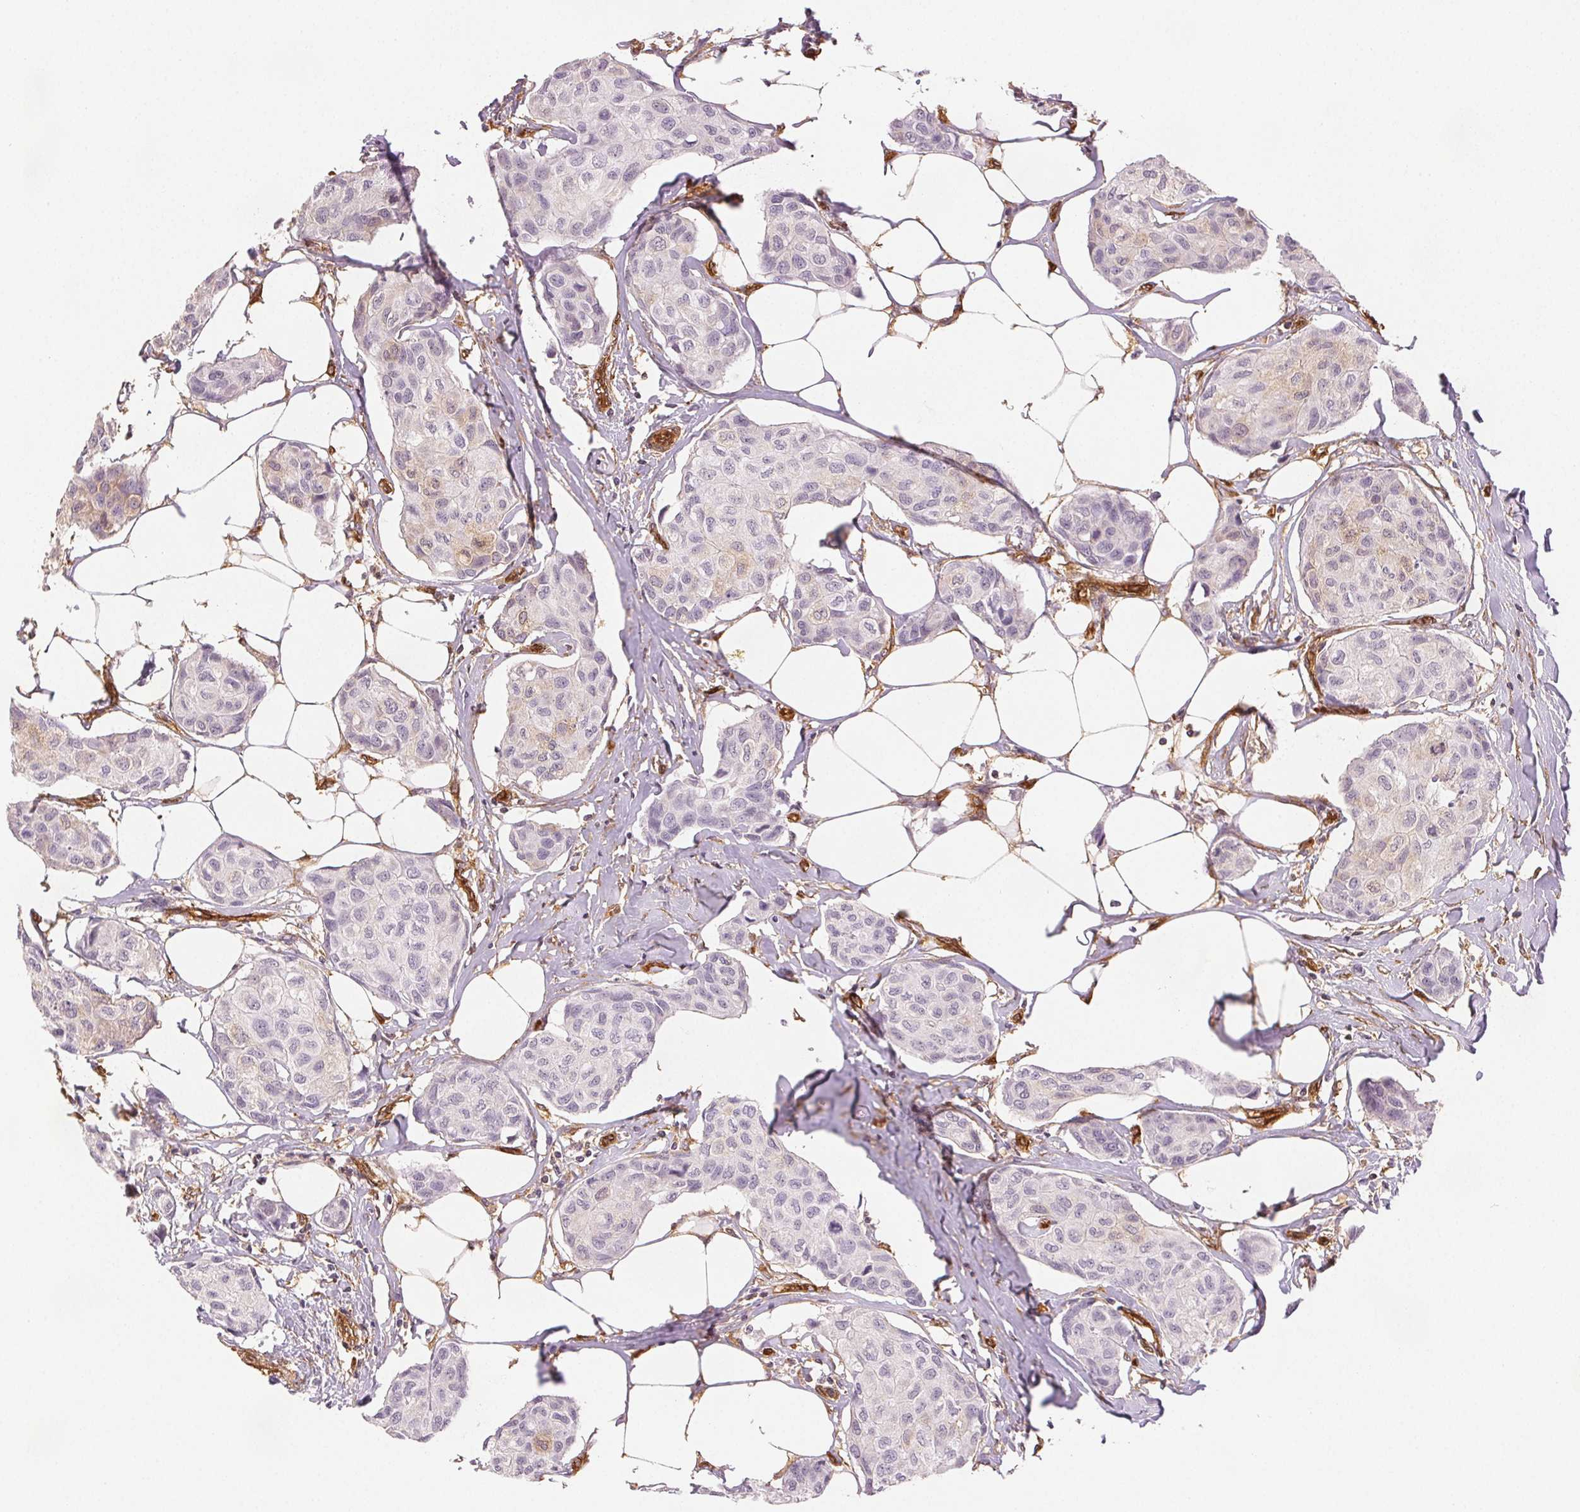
{"staining": {"intensity": "negative", "quantity": "none", "location": "none"}, "tissue": "breast cancer", "cell_type": "Tumor cells", "image_type": "cancer", "snomed": [{"axis": "morphology", "description": "Duct carcinoma"}, {"axis": "topography", "description": "Breast"}], "caption": "An immunohistochemistry (IHC) histopathology image of invasive ductal carcinoma (breast) is shown. There is no staining in tumor cells of invasive ductal carcinoma (breast).", "gene": "DIAPH2", "patient": {"sex": "female", "age": 80}}